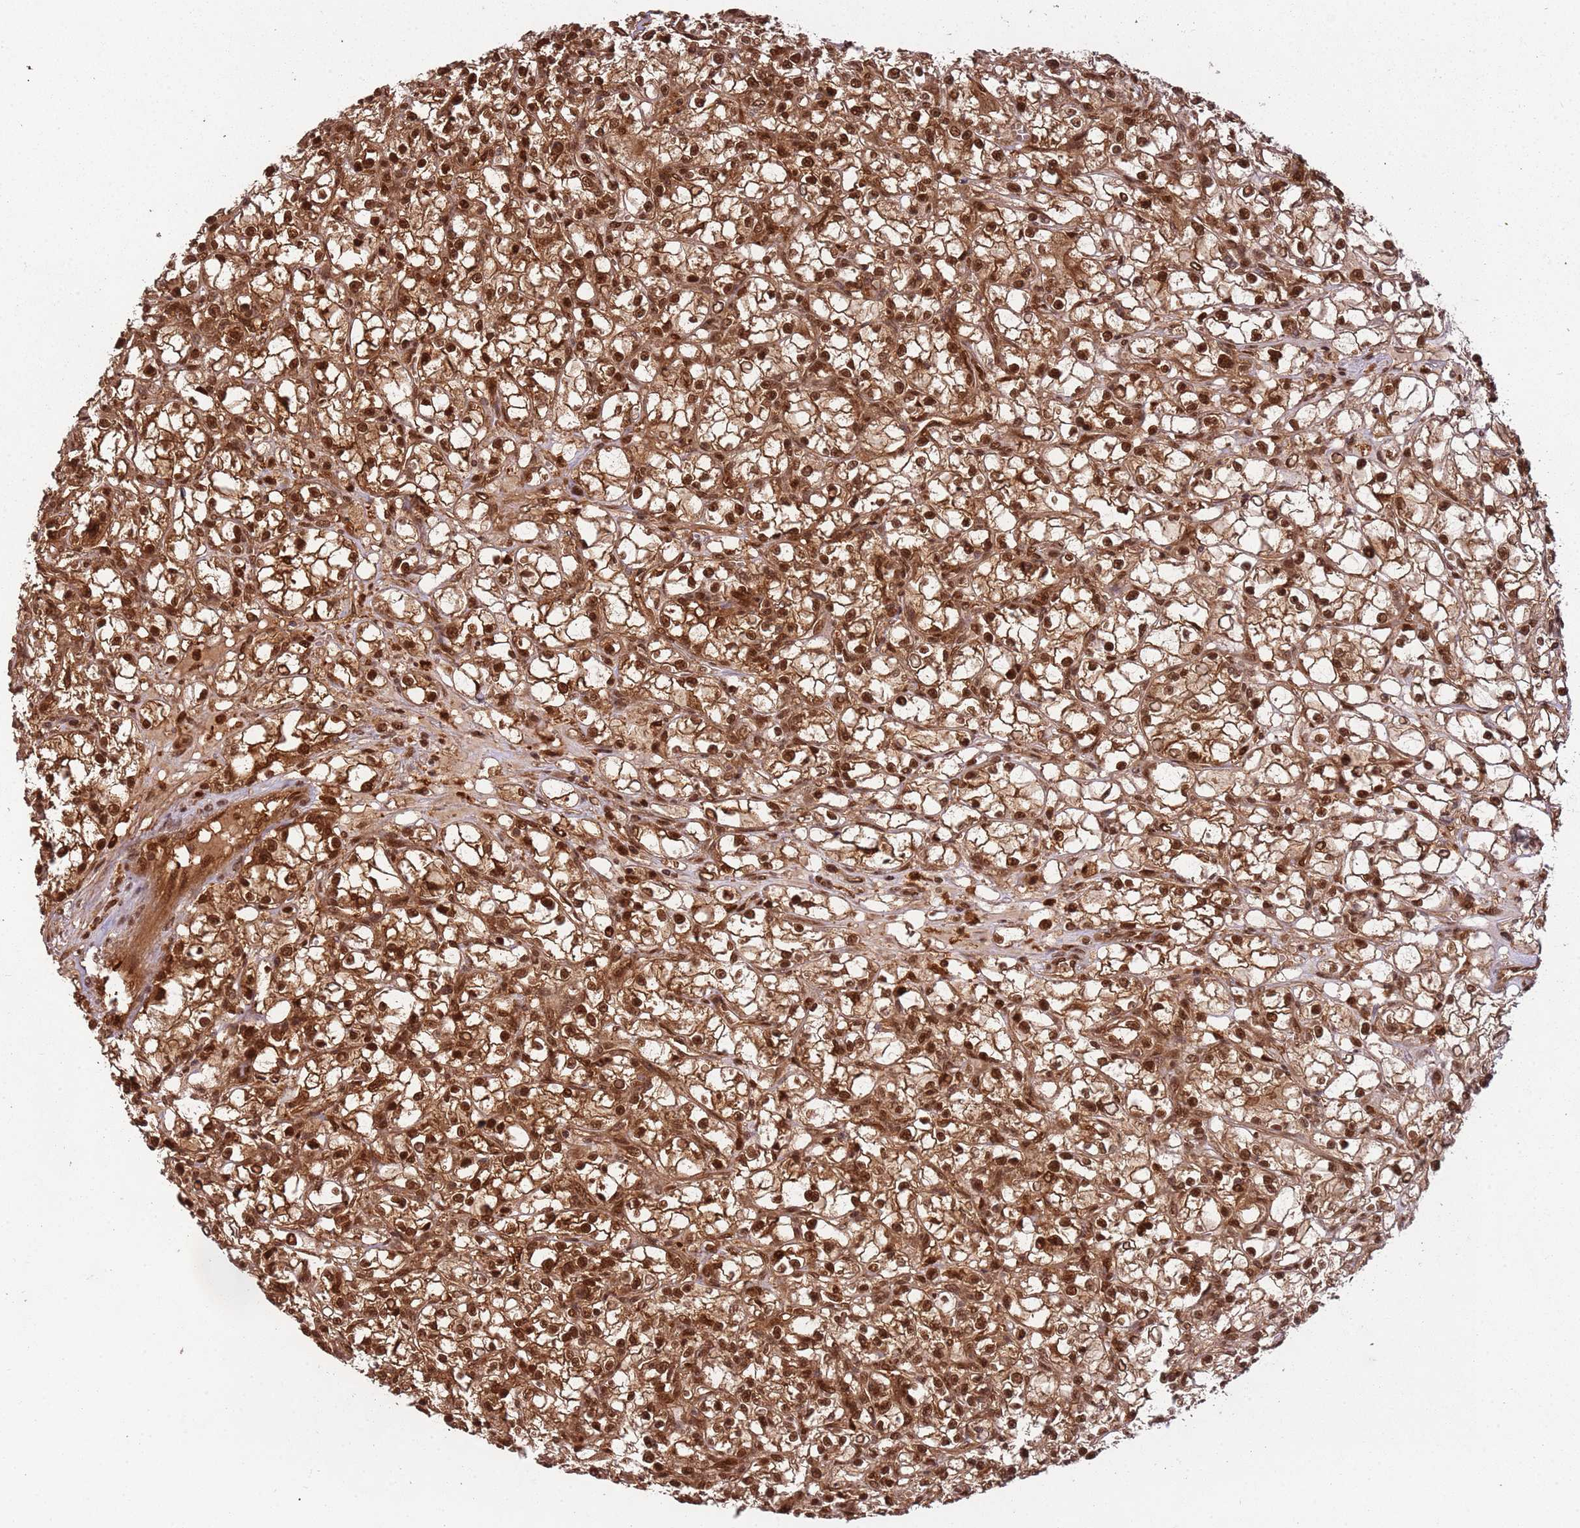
{"staining": {"intensity": "strong", "quantity": ">75%", "location": "cytoplasmic/membranous,nuclear"}, "tissue": "renal cancer", "cell_type": "Tumor cells", "image_type": "cancer", "snomed": [{"axis": "morphology", "description": "Adenocarcinoma, NOS"}, {"axis": "topography", "description": "Kidney"}], "caption": "Brown immunohistochemical staining in renal cancer (adenocarcinoma) demonstrates strong cytoplasmic/membranous and nuclear staining in approximately >75% of tumor cells. The protein of interest is stained brown, and the nuclei are stained in blue (DAB (3,3'-diaminobenzidine) IHC with brightfield microscopy, high magnification).", "gene": "PGLS", "patient": {"sex": "female", "age": 59}}